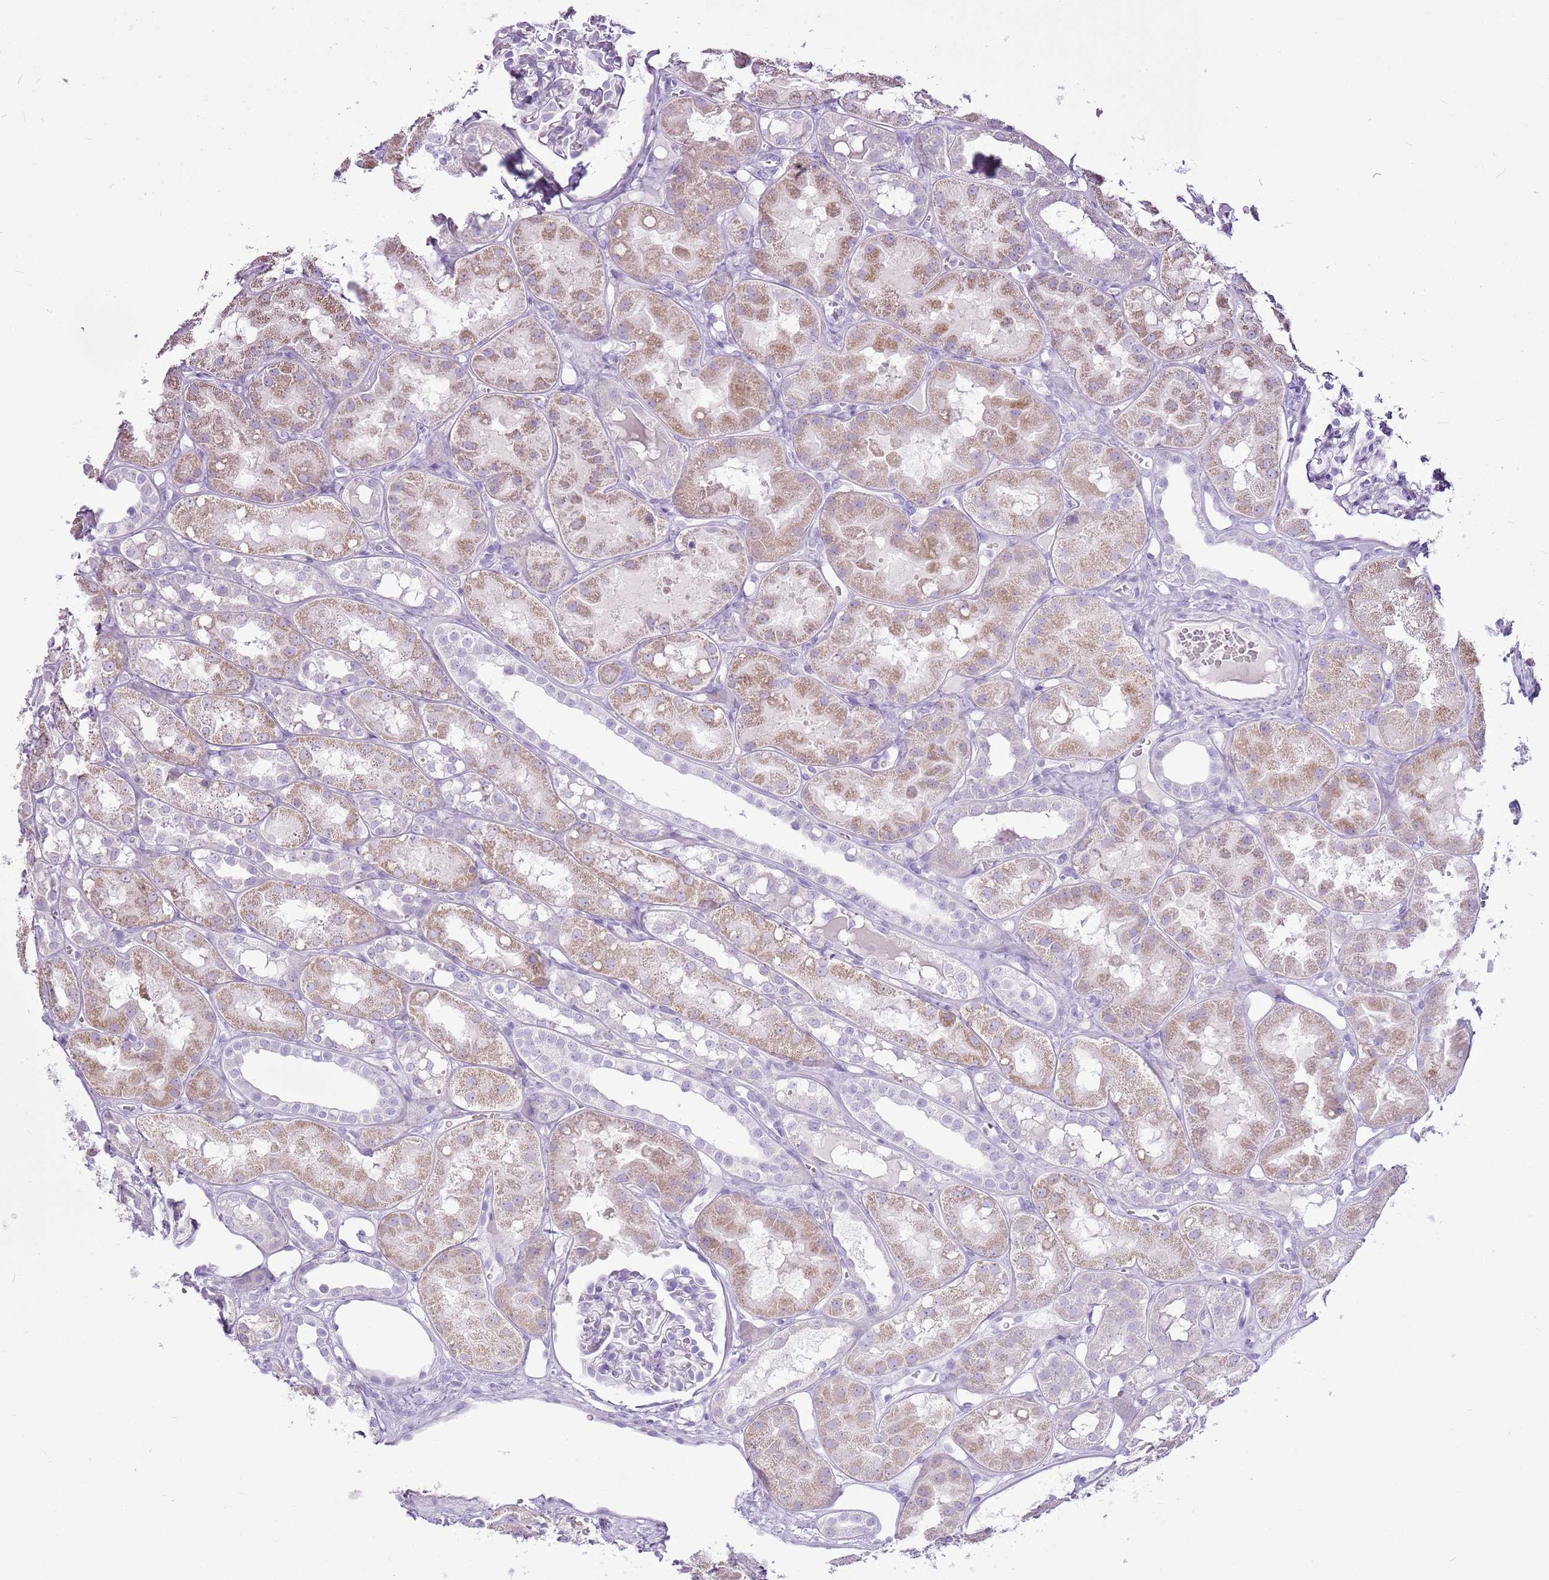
{"staining": {"intensity": "negative", "quantity": "none", "location": "none"}, "tissue": "kidney", "cell_type": "Cells in glomeruli", "image_type": "normal", "snomed": [{"axis": "morphology", "description": "Normal tissue, NOS"}, {"axis": "topography", "description": "Kidney"}], "caption": "The histopathology image demonstrates no staining of cells in glomeruli in benign kidney. (DAB immunohistochemistry (IHC) visualized using brightfield microscopy, high magnification).", "gene": "CNFN", "patient": {"sex": "male", "age": 16}}